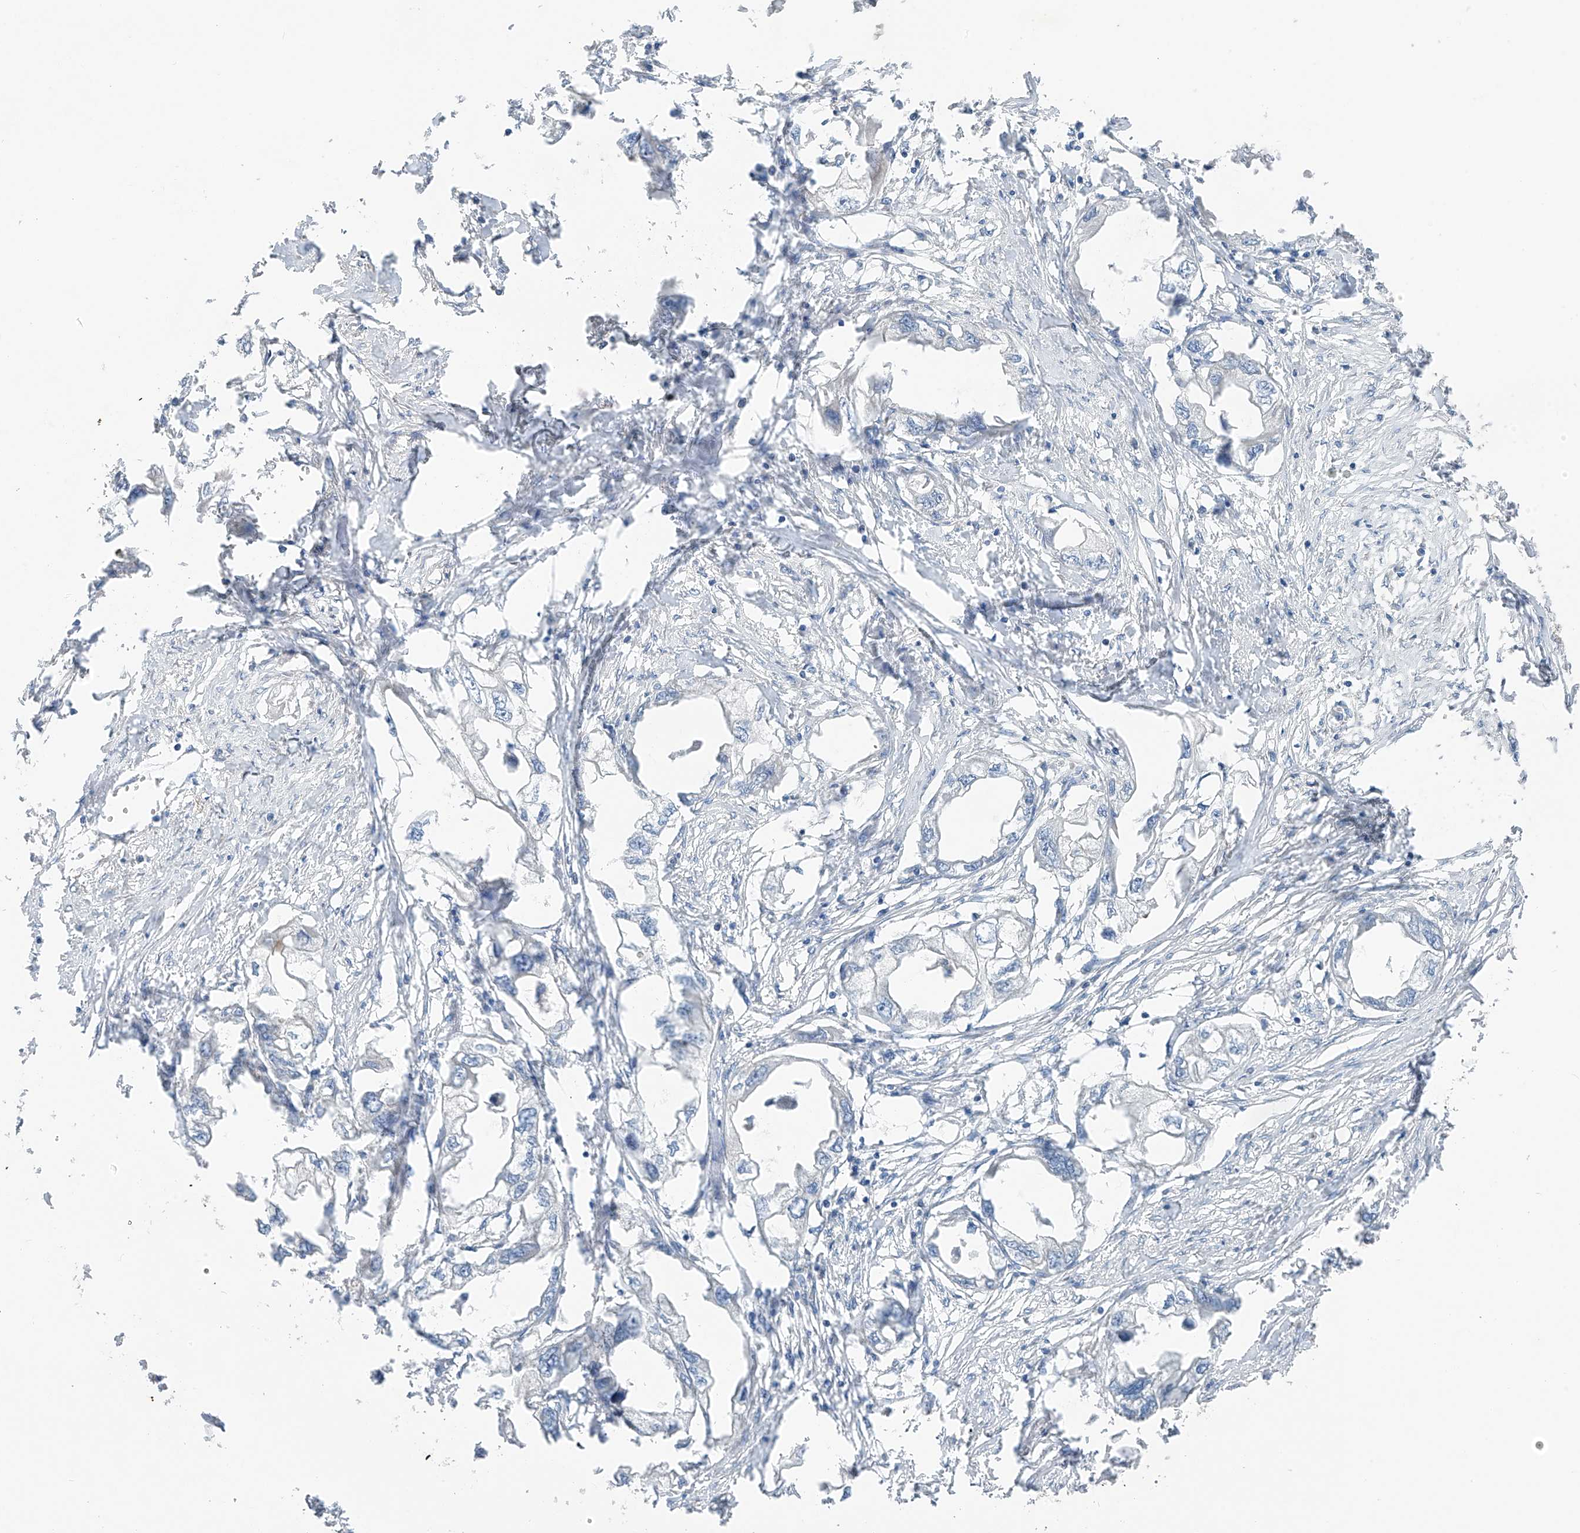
{"staining": {"intensity": "negative", "quantity": "none", "location": "none"}, "tissue": "endometrial cancer", "cell_type": "Tumor cells", "image_type": "cancer", "snomed": [{"axis": "morphology", "description": "Adenocarcinoma, NOS"}, {"axis": "morphology", "description": "Adenocarcinoma, metastatic, NOS"}, {"axis": "topography", "description": "Adipose tissue"}, {"axis": "topography", "description": "Endometrium"}], "caption": "There is no significant positivity in tumor cells of endometrial cancer (metastatic adenocarcinoma). (IHC, brightfield microscopy, high magnification).", "gene": "GALNTL6", "patient": {"sex": "female", "age": 67}}